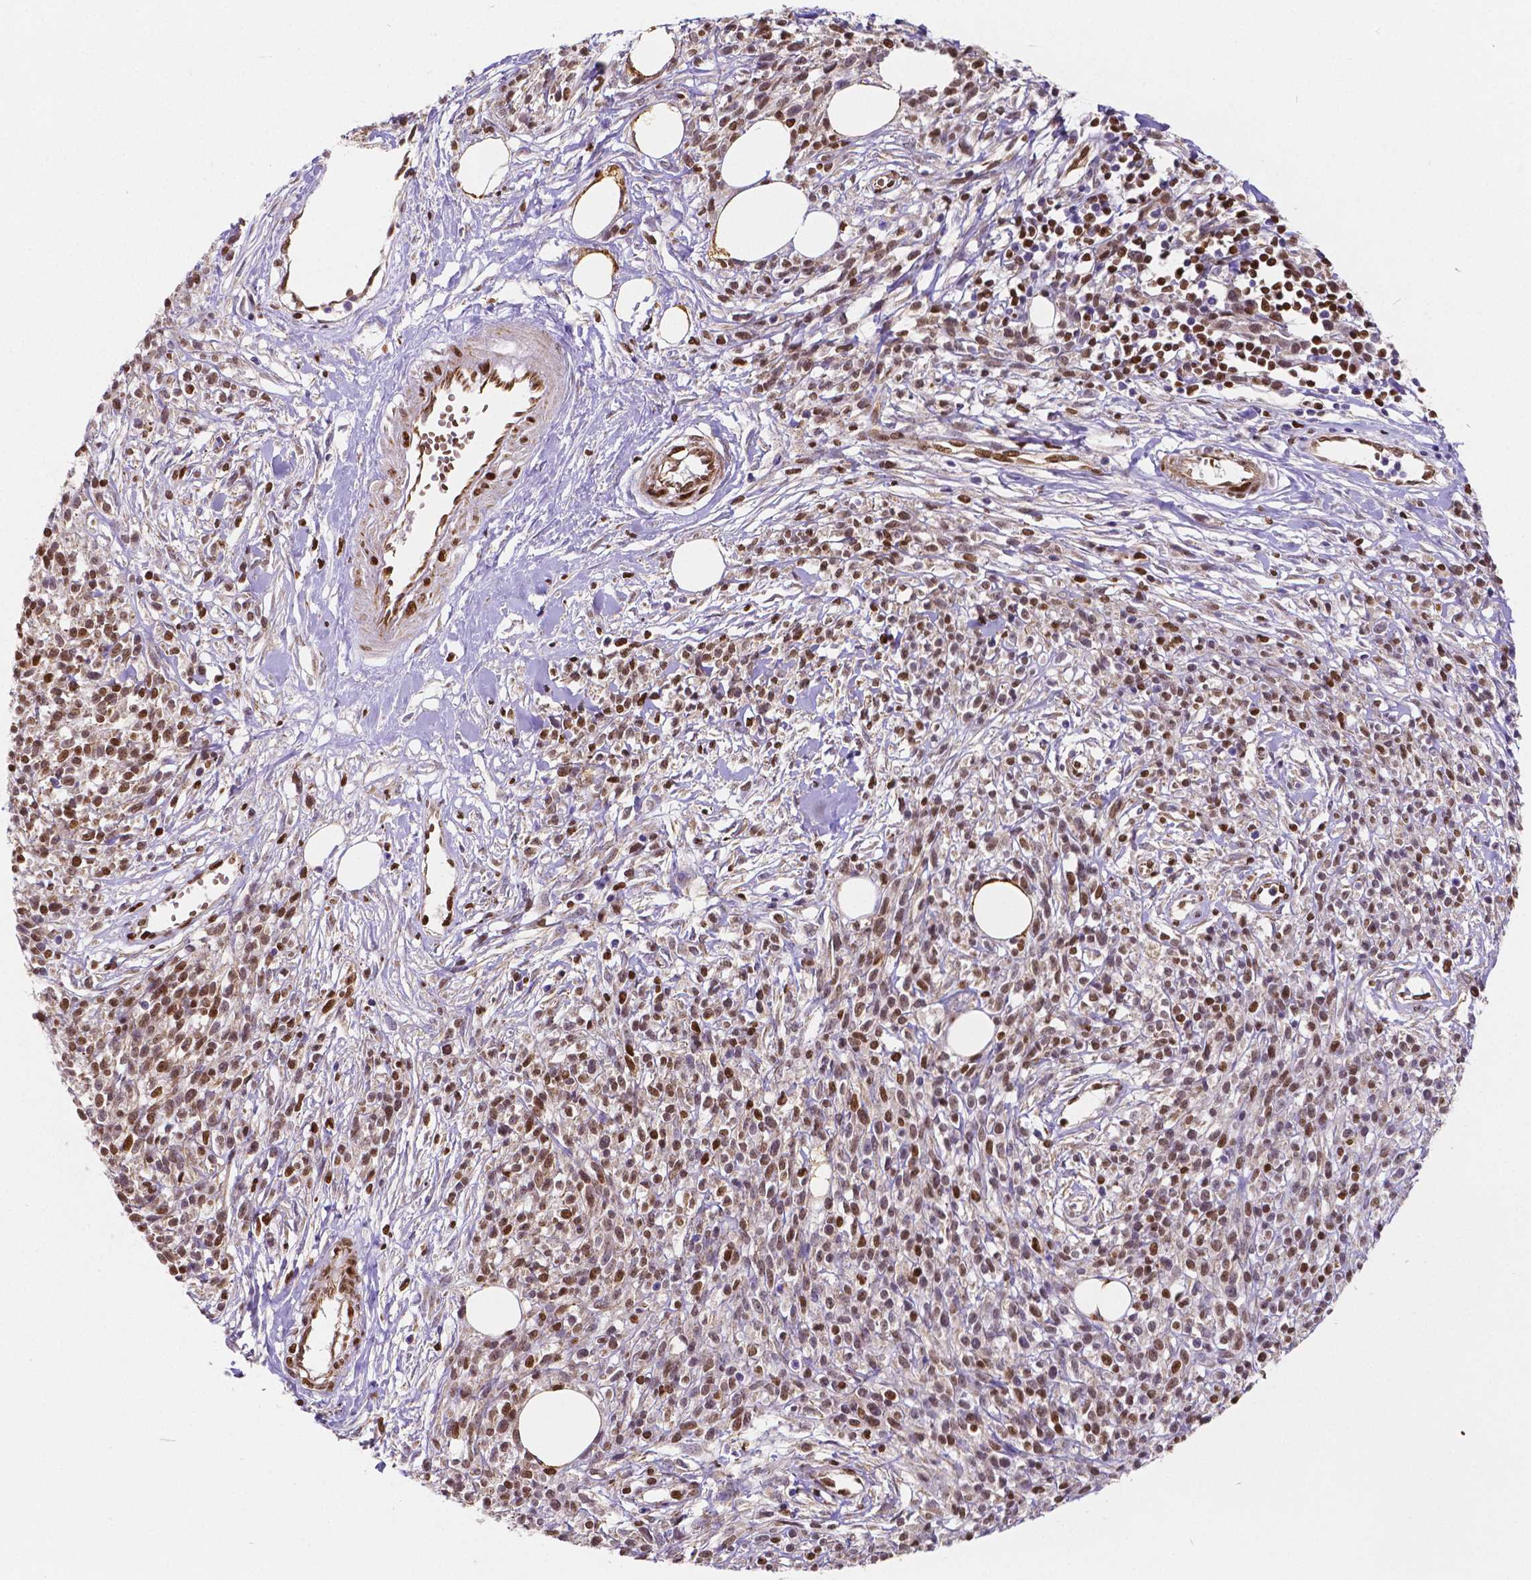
{"staining": {"intensity": "moderate", "quantity": ">75%", "location": "nuclear"}, "tissue": "melanoma", "cell_type": "Tumor cells", "image_type": "cancer", "snomed": [{"axis": "morphology", "description": "Malignant melanoma, NOS"}, {"axis": "topography", "description": "Skin"}, {"axis": "topography", "description": "Skin of trunk"}], "caption": "Melanoma stained for a protein exhibits moderate nuclear positivity in tumor cells. The protein of interest is shown in brown color, while the nuclei are stained blue.", "gene": "MEF2C", "patient": {"sex": "male", "age": 74}}